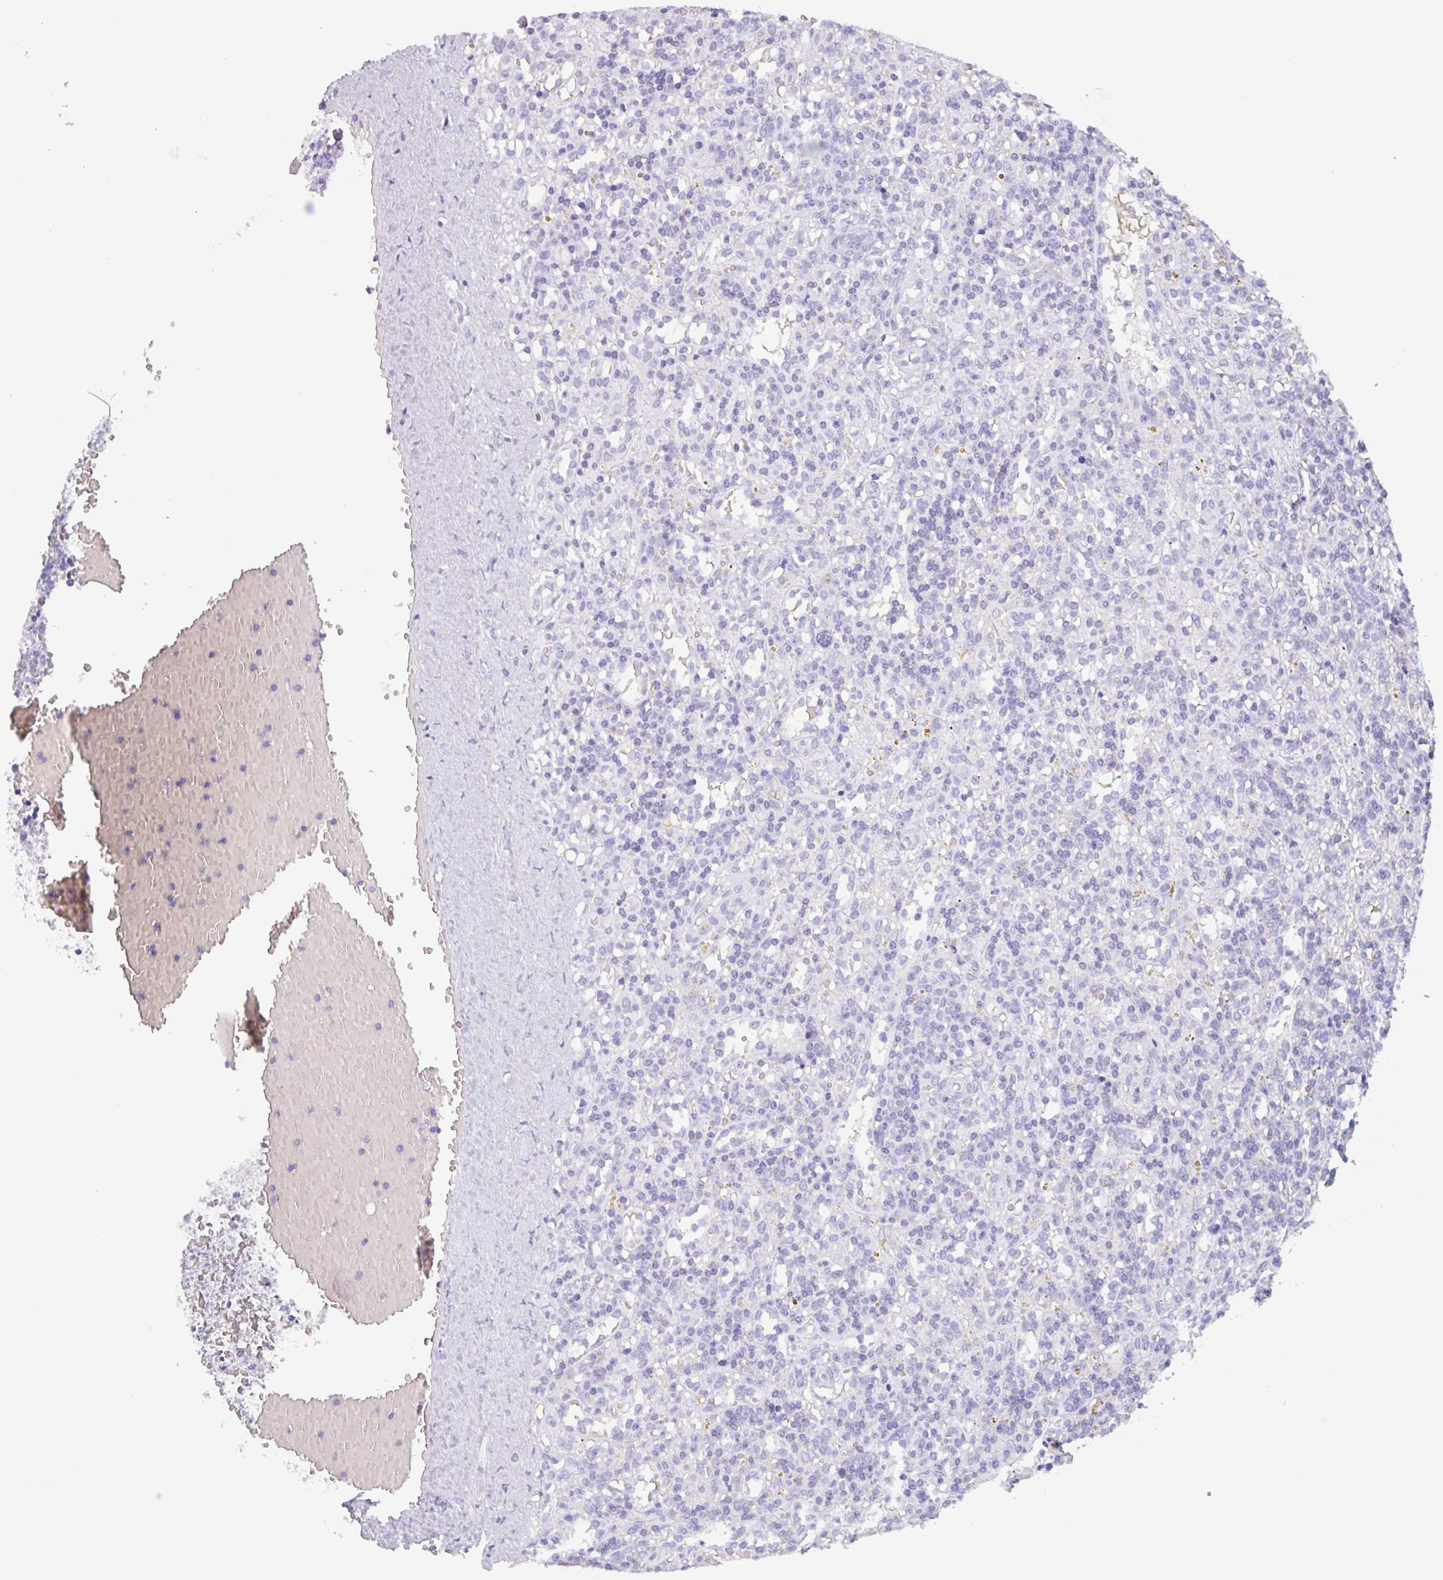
{"staining": {"intensity": "negative", "quantity": "none", "location": "none"}, "tissue": "lymphoma", "cell_type": "Tumor cells", "image_type": "cancer", "snomed": [{"axis": "morphology", "description": "Malignant lymphoma, non-Hodgkin's type, Low grade"}, {"axis": "topography", "description": "Spleen"}], "caption": "There is no significant expression in tumor cells of low-grade malignant lymphoma, non-Hodgkin's type.", "gene": "EMC4", "patient": {"sex": "male", "age": 67}}